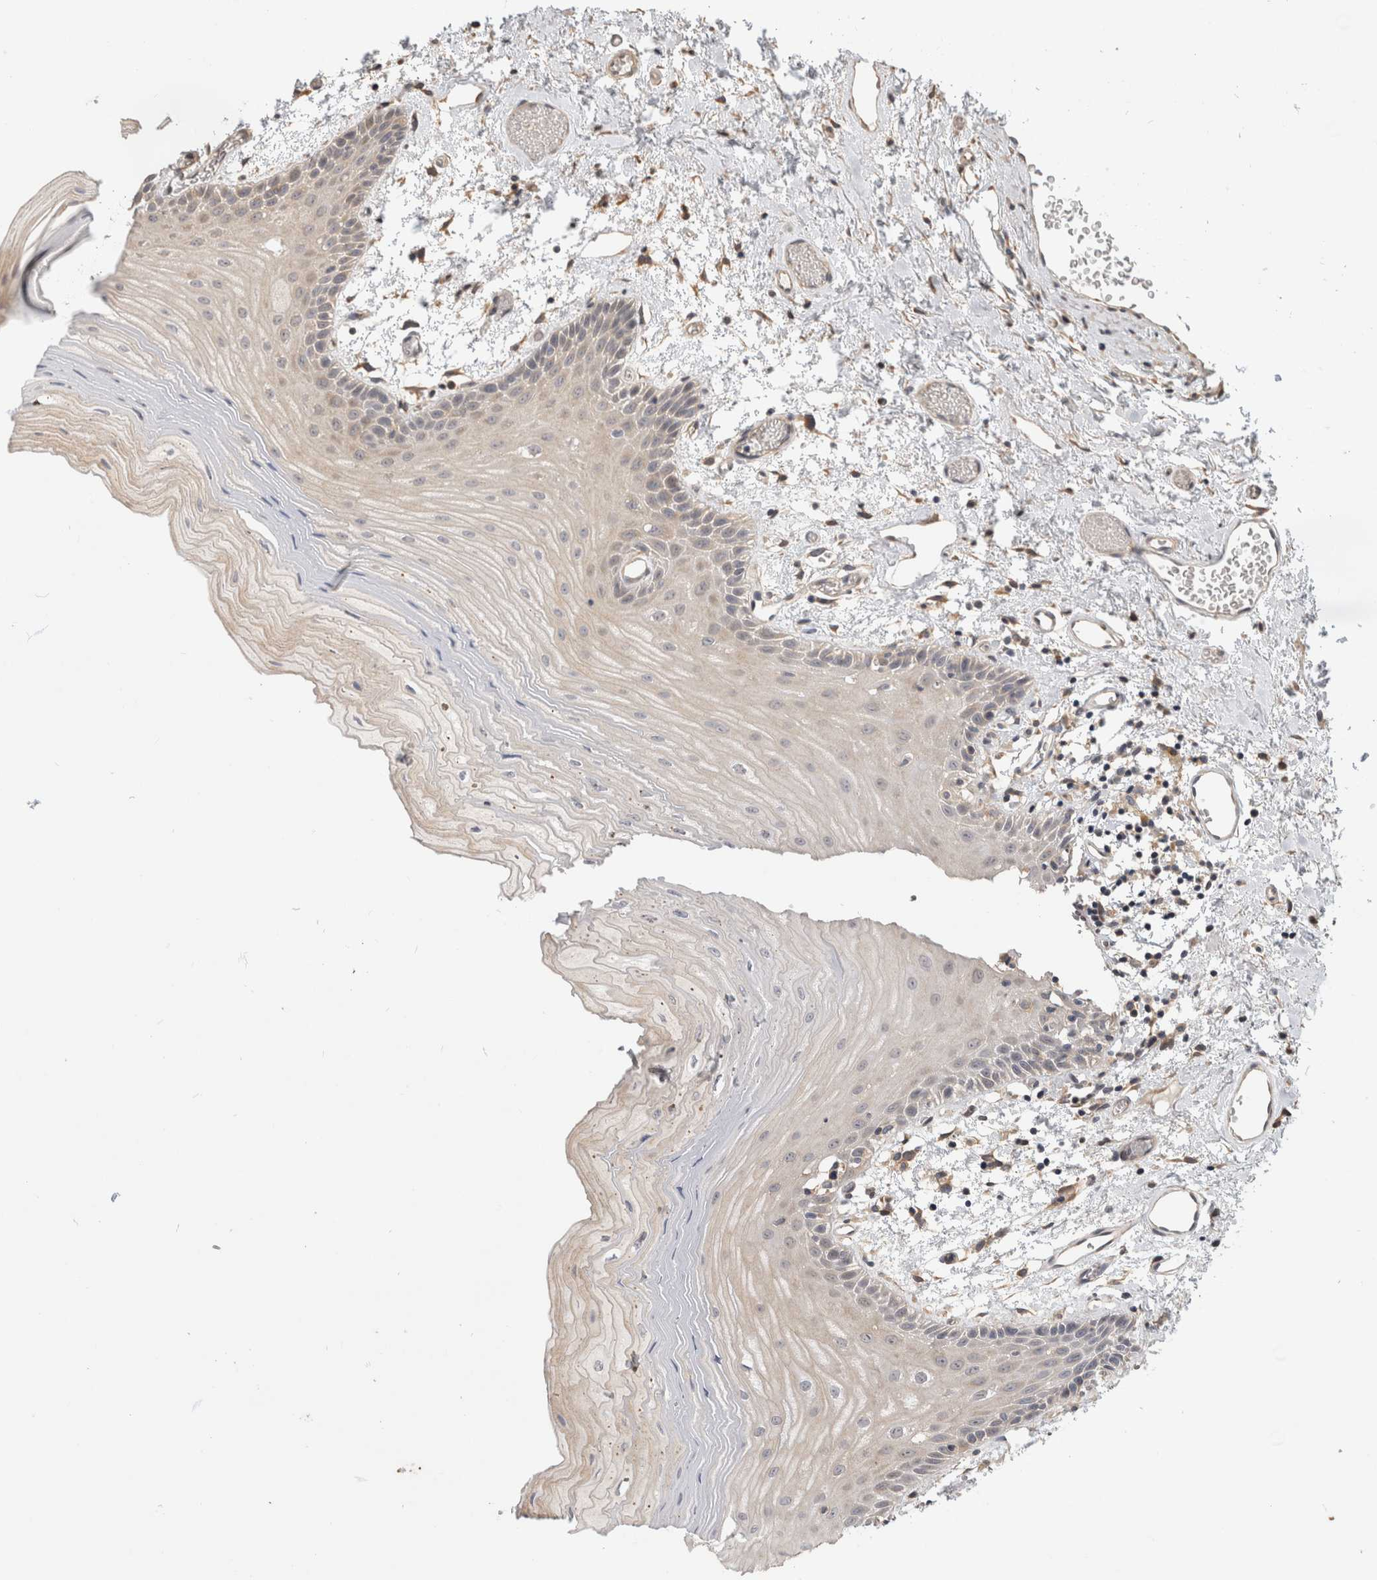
{"staining": {"intensity": "weak", "quantity": "<25%", "location": "cytoplasmic/membranous"}, "tissue": "oral mucosa", "cell_type": "Squamous epithelial cells", "image_type": "normal", "snomed": [{"axis": "morphology", "description": "Normal tissue, NOS"}, {"axis": "topography", "description": "Oral tissue"}], "caption": "Photomicrograph shows no significant protein staining in squamous epithelial cells of unremarkable oral mucosa. (IHC, brightfield microscopy, high magnification).", "gene": "PGM1", "patient": {"sex": "male", "age": 52}}